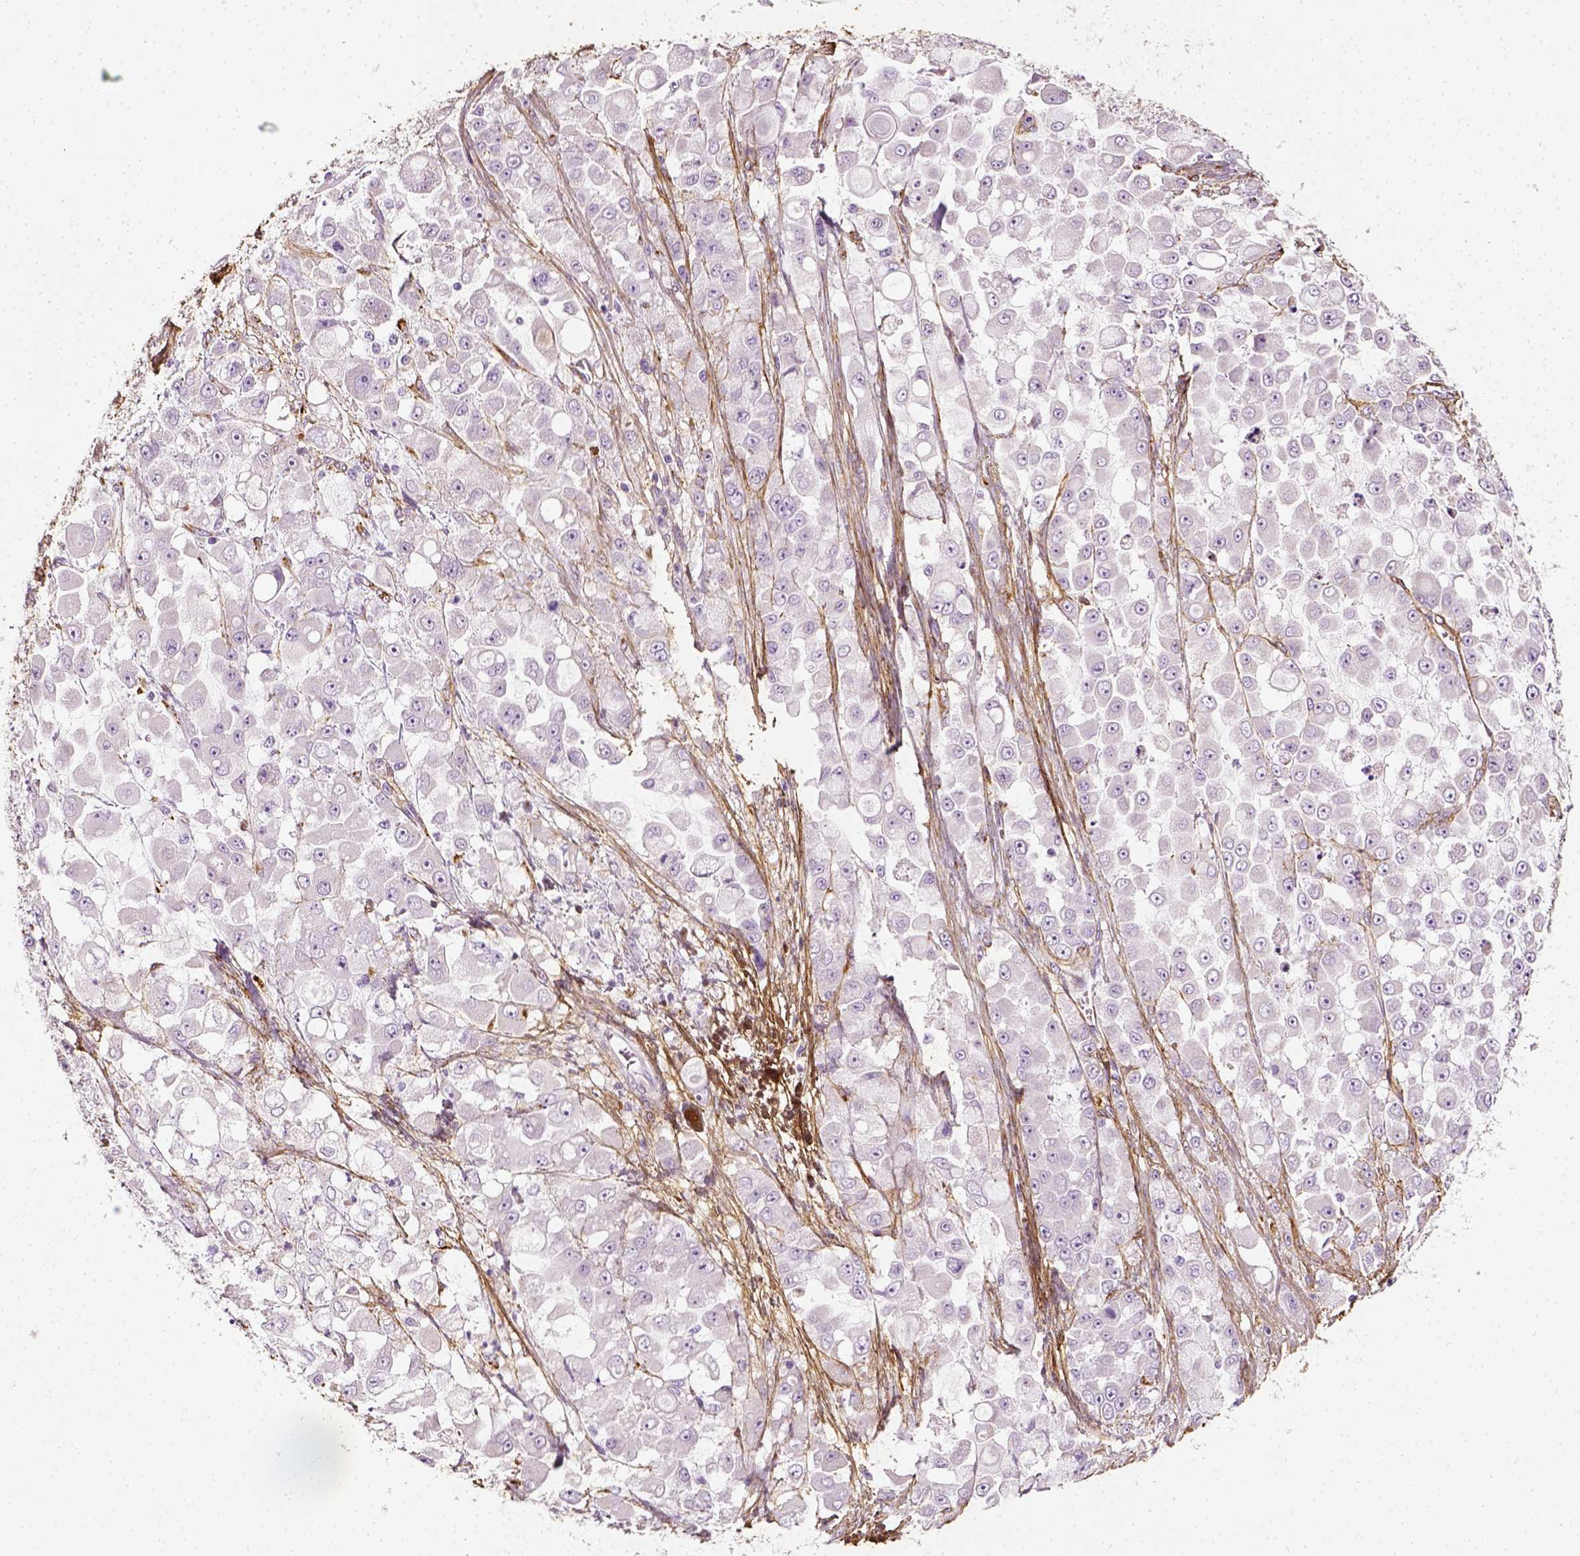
{"staining": {"intensity": "negative", "quantity": "none", "location": "none"}, "tissue": "stomach cancer", "cell_type": "Tumor cells", "image_type": "cancer", "snomed": [{"axis": "morphology", "description": "Adenocarcinoma, NOS"}, {"axis": "topography", "description": "Stomach"}], "caption": "Tumor cells are negative for brown protein staining in stomach cancer (adenocarcinoma).", "gene": "COL6A2", "patient": {"sex": "female", "age": 76}}